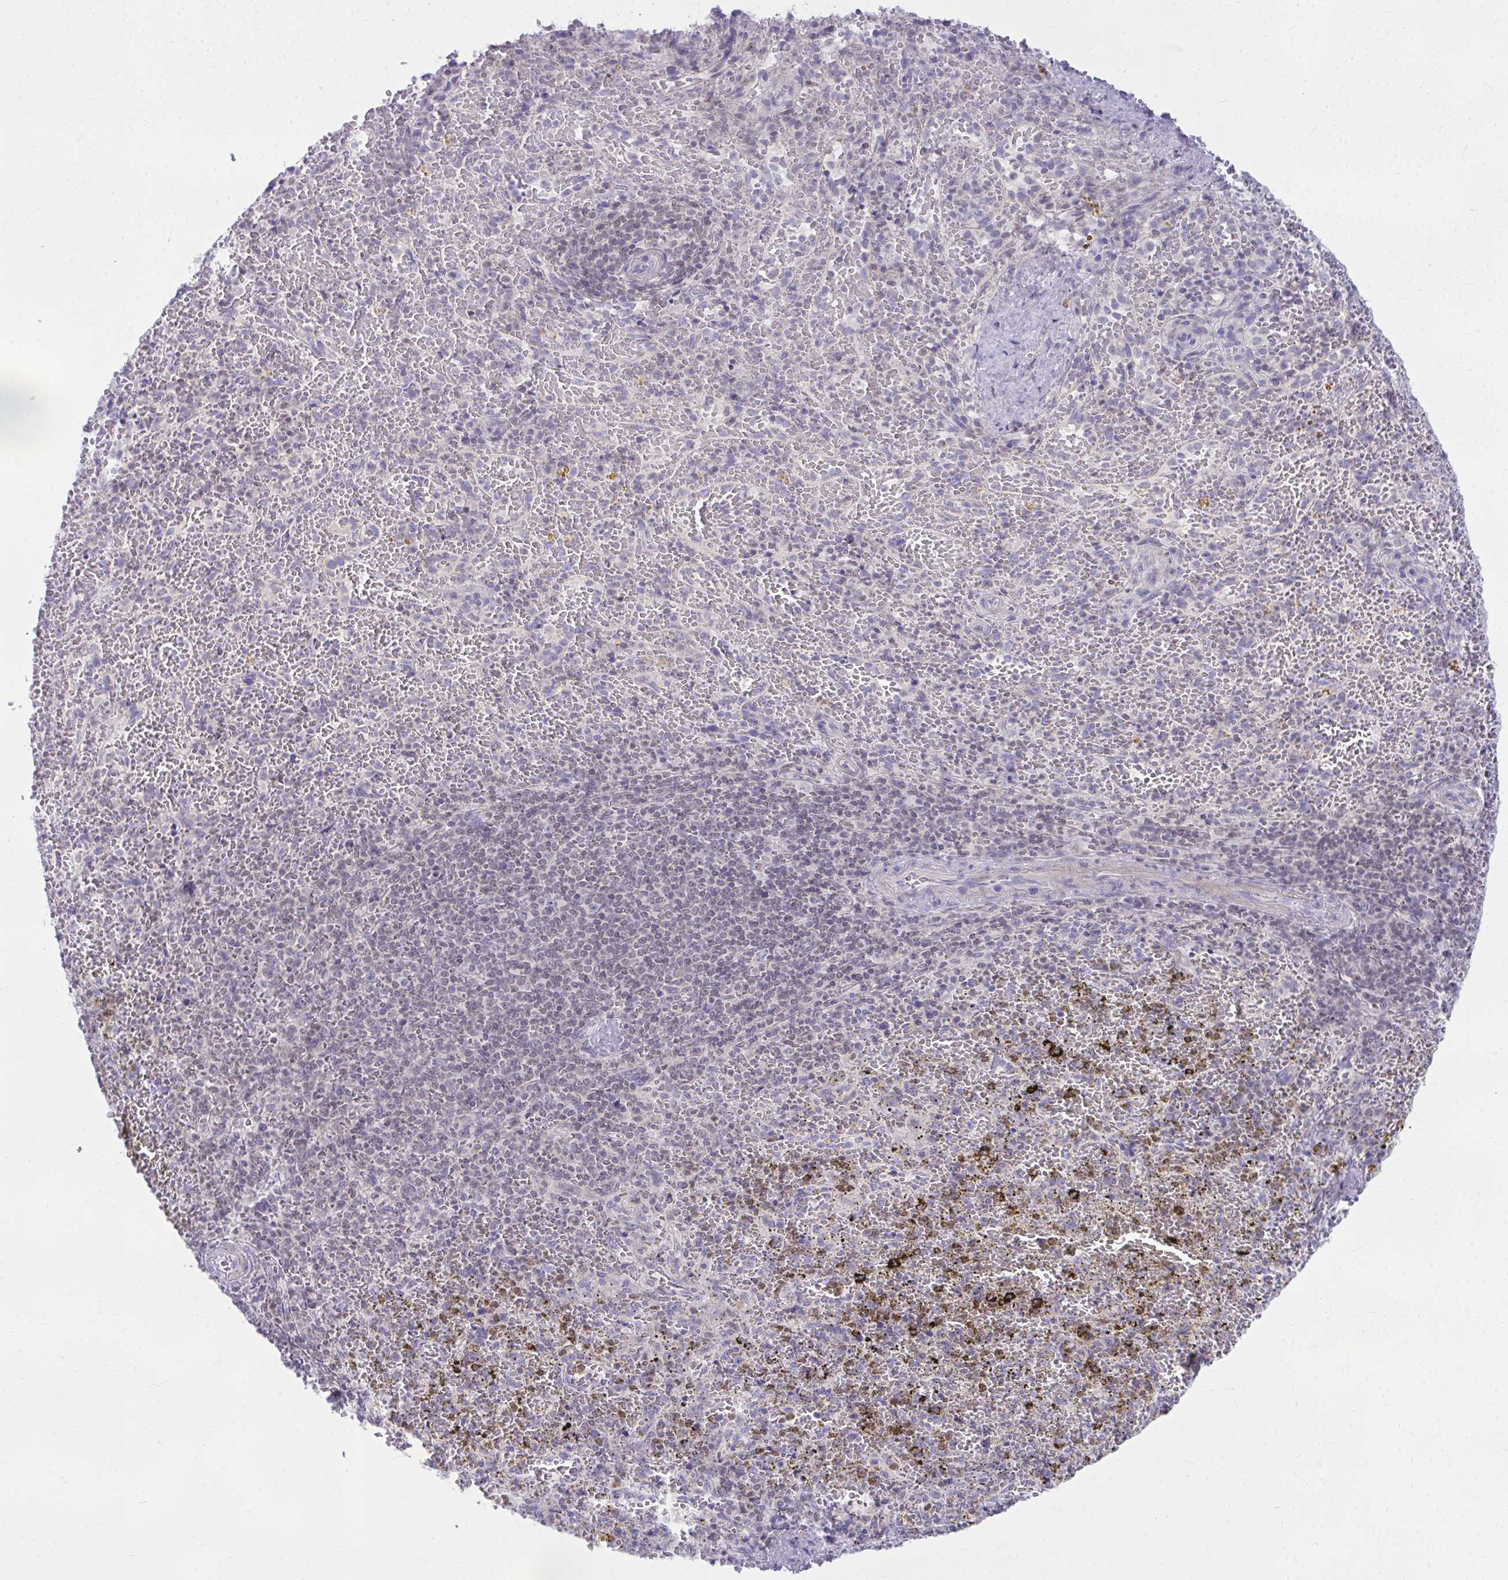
{"staining": {"intensity": "weak", "quantity": "<25%", "location": "nuclear"}, "tissue": "spleen", "cell_type": "Cells in red pulp", "image_type": "normal", "snomed": [{"axis": "morphology", "description": "Normal tissue, NOS"}, {"axis": "topography", "description": "Spleen"}], "caption": "Immunohistochemistry micrograph of normal spleen stained for a protein (brown), which displays no expression in cells in red pulp.", "gene": "OR7A5", "patient": {"sex": "female", "age": 50}}